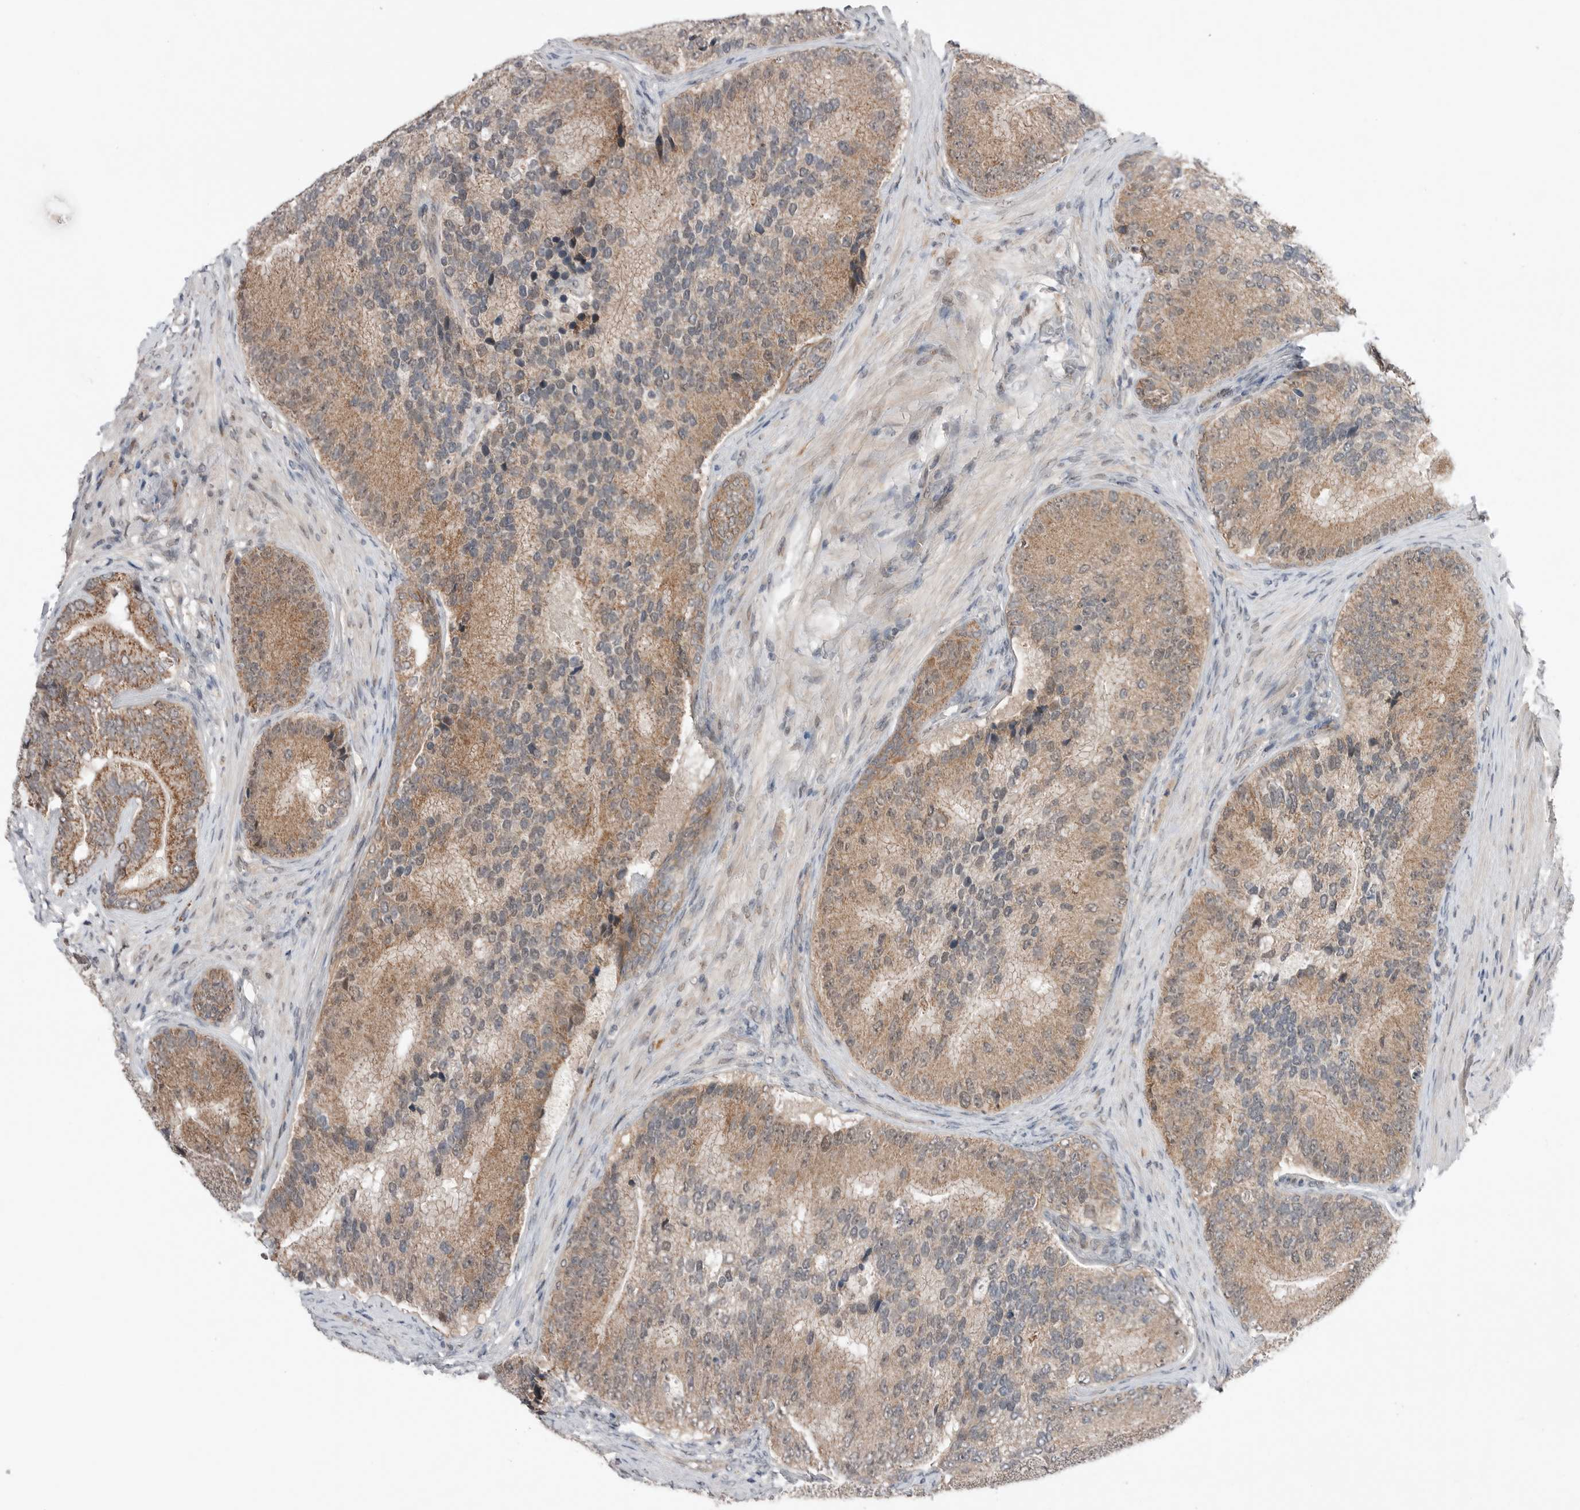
{"staining": {"intensity": "moderate", "quantity": ">75%", "location": "cytoplasmic/membranous"}, "tissue": "prostate cancer", "cell_type": "Tumor cells", "image_type": "cancer", "snomed": [{"axis": "morphology", "description": "Adenocarcinoma, High grade"}, {"axis": "topography", "description": "Prostate"}], "caption": "Immunohistochemistry of high-grade adenocarcinoma (prostate) shows medium levels of moderate cytoplasmic/membranous staining in about >75% of tumor cells.", "gene": "NTAQ1", "patient": {"sex": "male", "age": 70}}